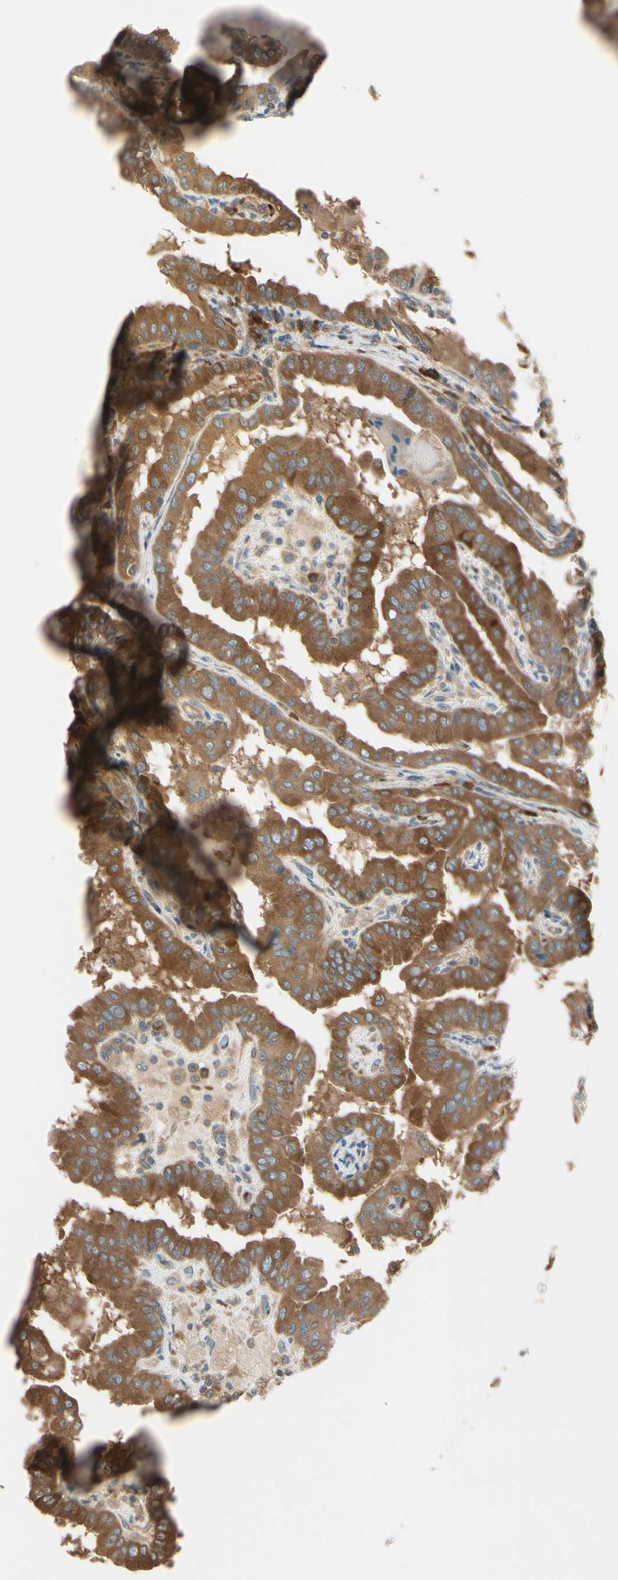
{"staining": {"intensity": "strong", "quantity": ">75%", "location": "cytoplasmic/membranous"}, "tissue": "thyroid cancer", "cell_type": "Tumor cells", "image_type": "cancer", "snomed": [{"axis": "morphology", "description": "Papillary adenocarcinoma, NOS"}, {"axis": "topography", "description": "Thyroid gland"}], "caption": "DAB immunohistochemical staining of human thyroid cancer demonstrates strong cytoplasmic/membranous protein expression in approximately >75% of tumor cells.", "gene": "NME1-NME2", "patient": {"sex": "male", "age": 33}}